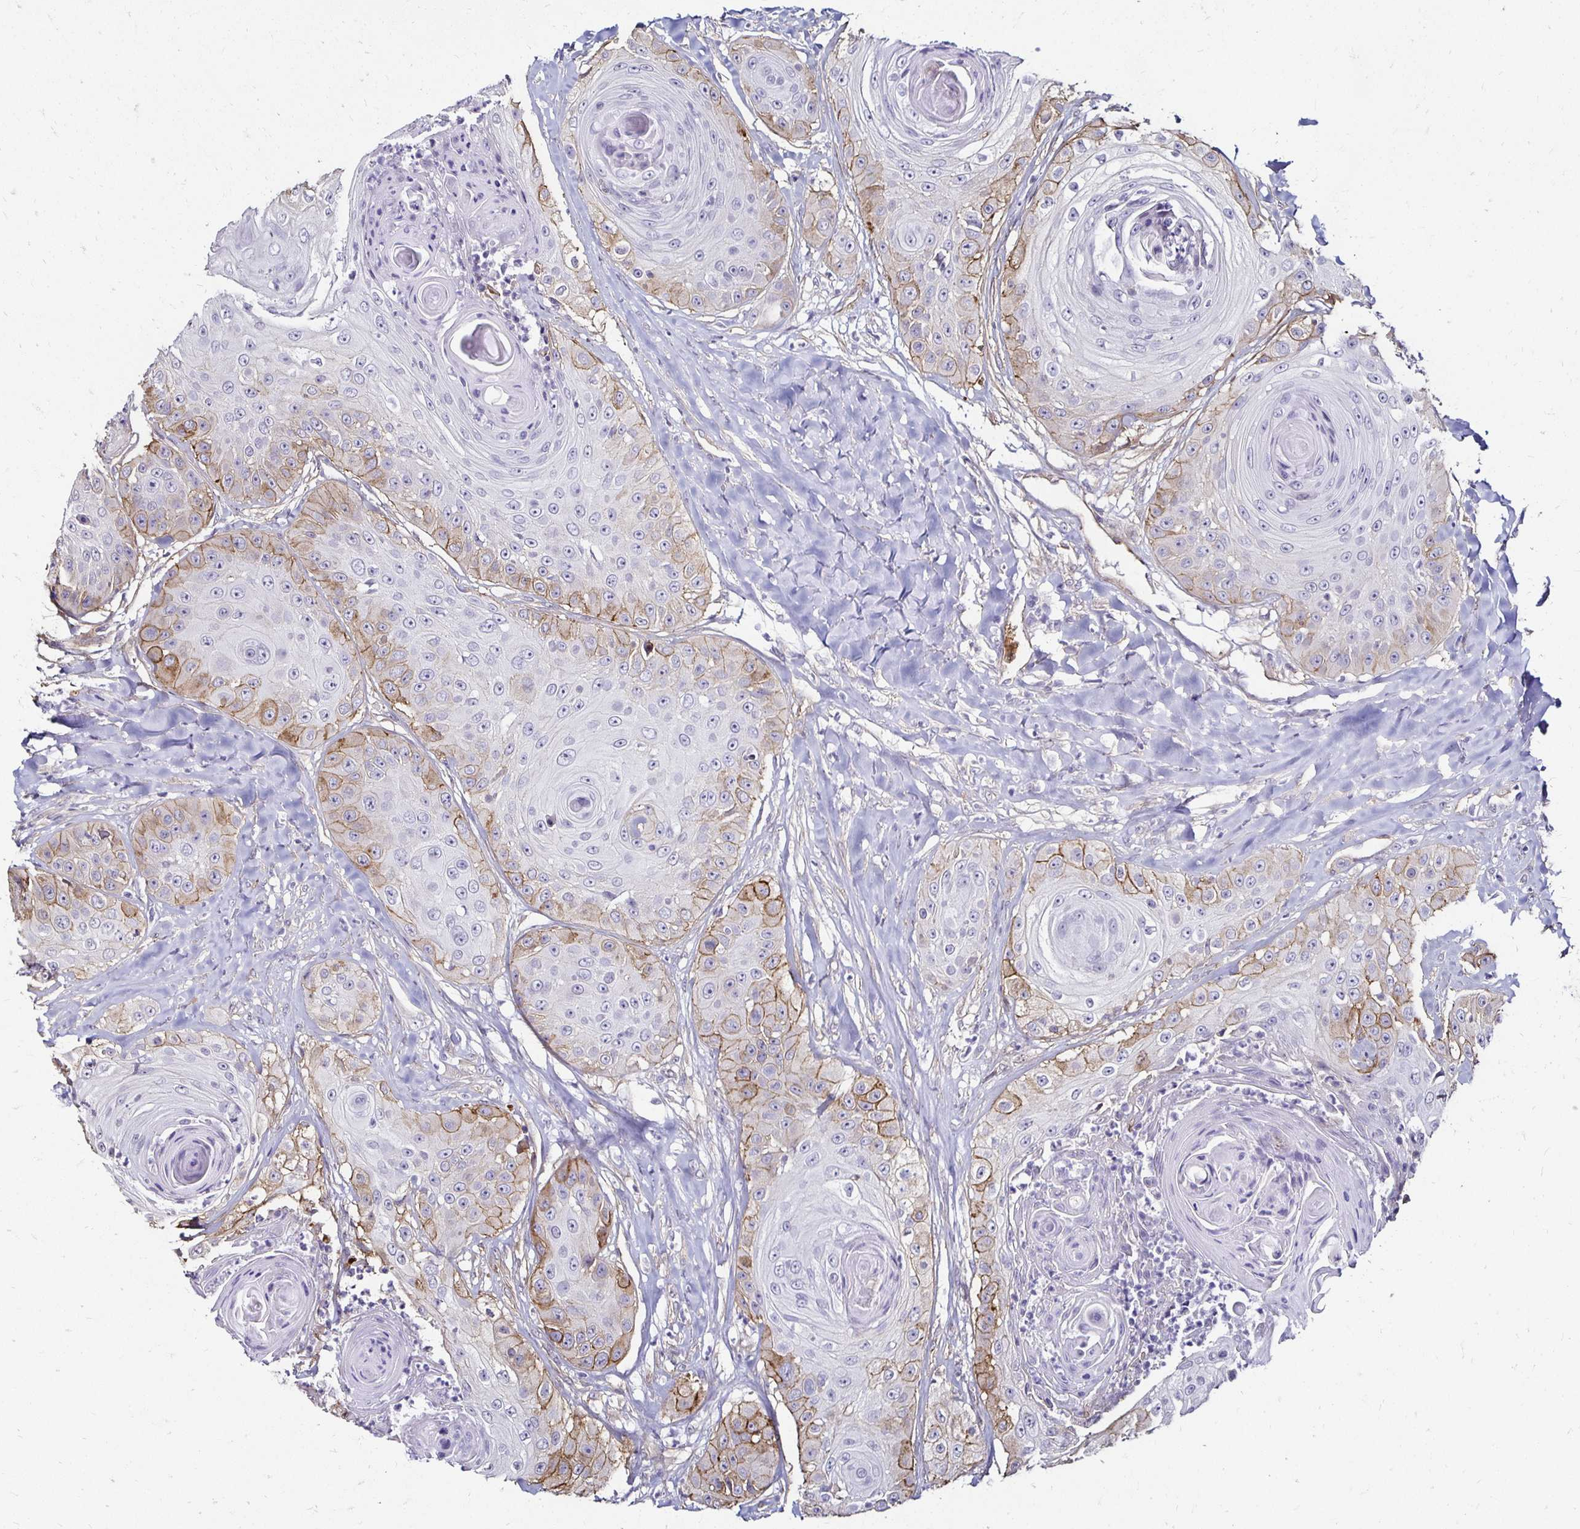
{"staining": {"intensity": "strong", "quantity": "25%-75%", "location": "cytoplasmic/membranous"}, "tissue": "head and neck cancer", "cell_type": "Tumor cells", "image_type": "cancer", "snomed": [{"axis": "morphology", "description": "Squamous cell carcinoma, NOS"}, {"axis": "topography", "description": "Head-Neck"}], "caption": "Immunohistochemical staining of human head and neck squamous cell carcinoma reveals high levels of strong cytoplasmic/membranous protein positivity in approximately 25%-75% of tumor cells.", "gene": "ITGB1", "patient": {"sex": "male", "age": 83}}